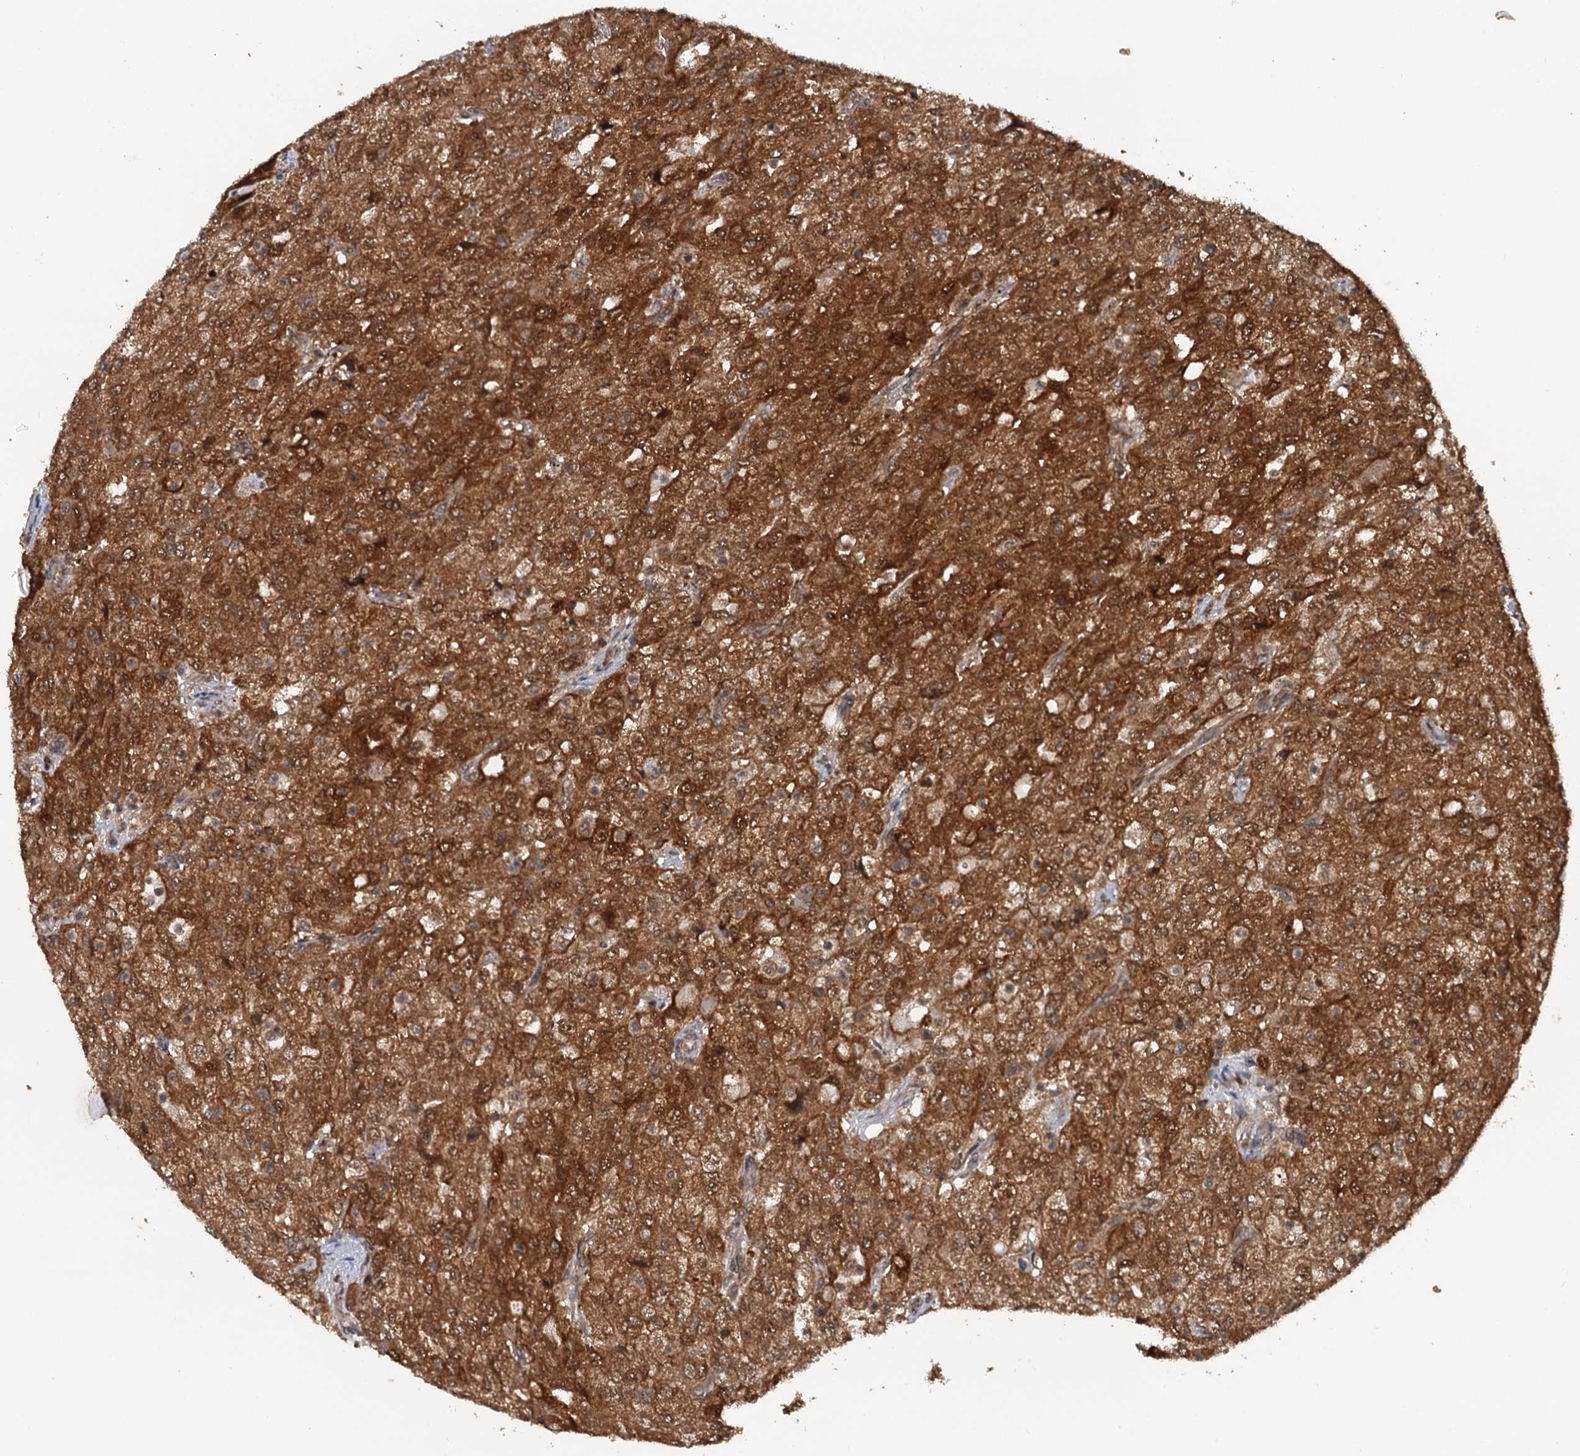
{"staining": {"intensity": "strong", "quantity": ">75%", "location": "cytoplasmic/membranous,nuclear"}, "tissue": "renal cancer", "cell_type": "Tumor cells", "image_type": "cancer", "snomed": [{"axis": "morphology", "description": "Adenocarcinoma, NOS"}, {"axis": "topography", "description": "Kidney"}], "caption": "Immunohistochemical staining of renal cancer reveals high levels of strong cytoplasmic/membranous and nuclear staining in about >75% of tumor cells.", "gene": "STUB1", "patient": {"sex": "female", "age": 54}}